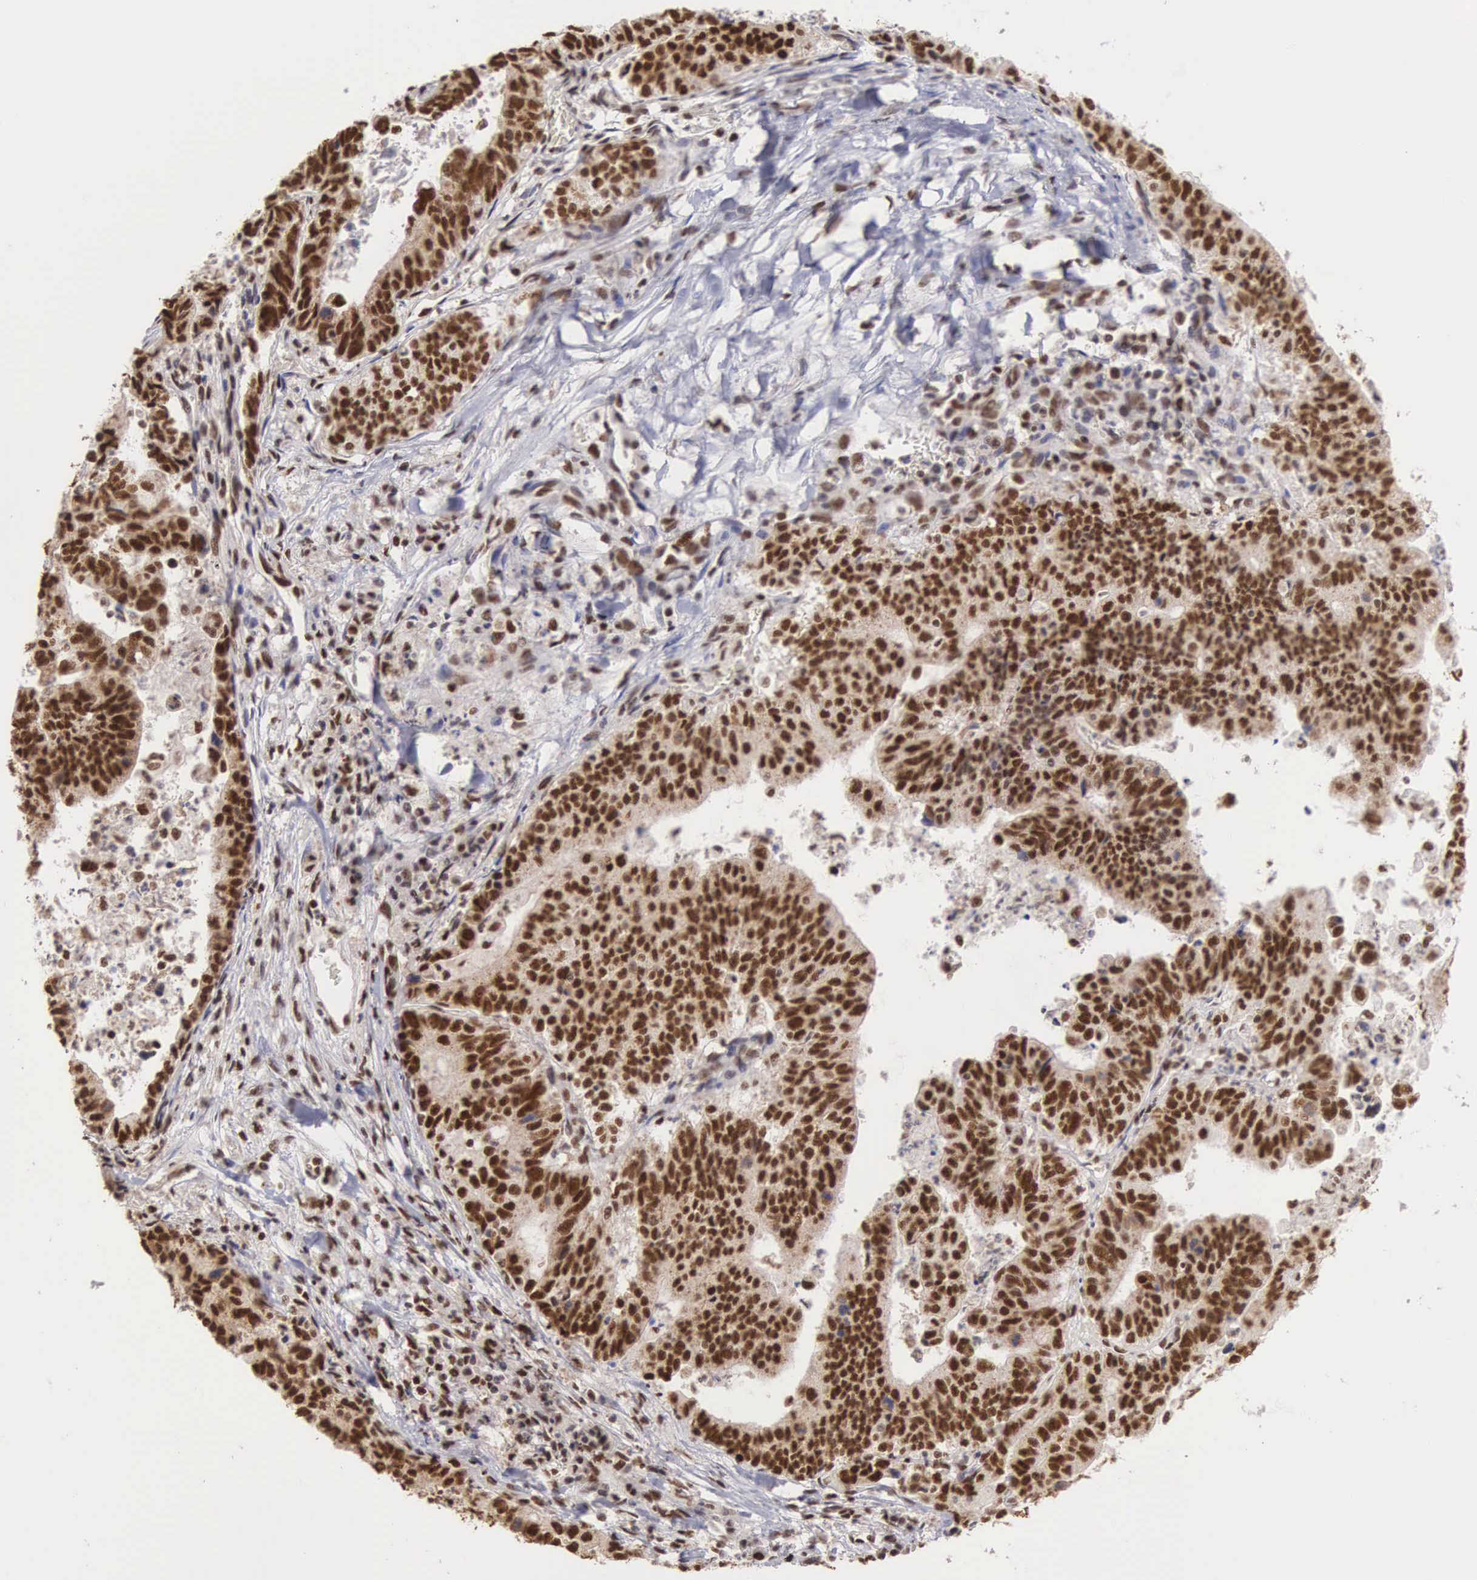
{"staining": {"intensity": "strong", "quantity": ">75%", "location": "nuclear"}, "tissue": "stomach cancer", "cell_type": "Tumor cells", "image_type": "cancer", "snomed": [{"axis": "morphology", "description": "Adenocarcinoma, NOS"}, {"axis": "topography", "description": "Stomach, upper"}], "caption": "Stomach cancer stained for a protein (brown) reveals strong nuclear positive positivity in about >75% of tumor cells.", "gene": "HTATSF1", "patient": {"sex": "female", "age": 50}}